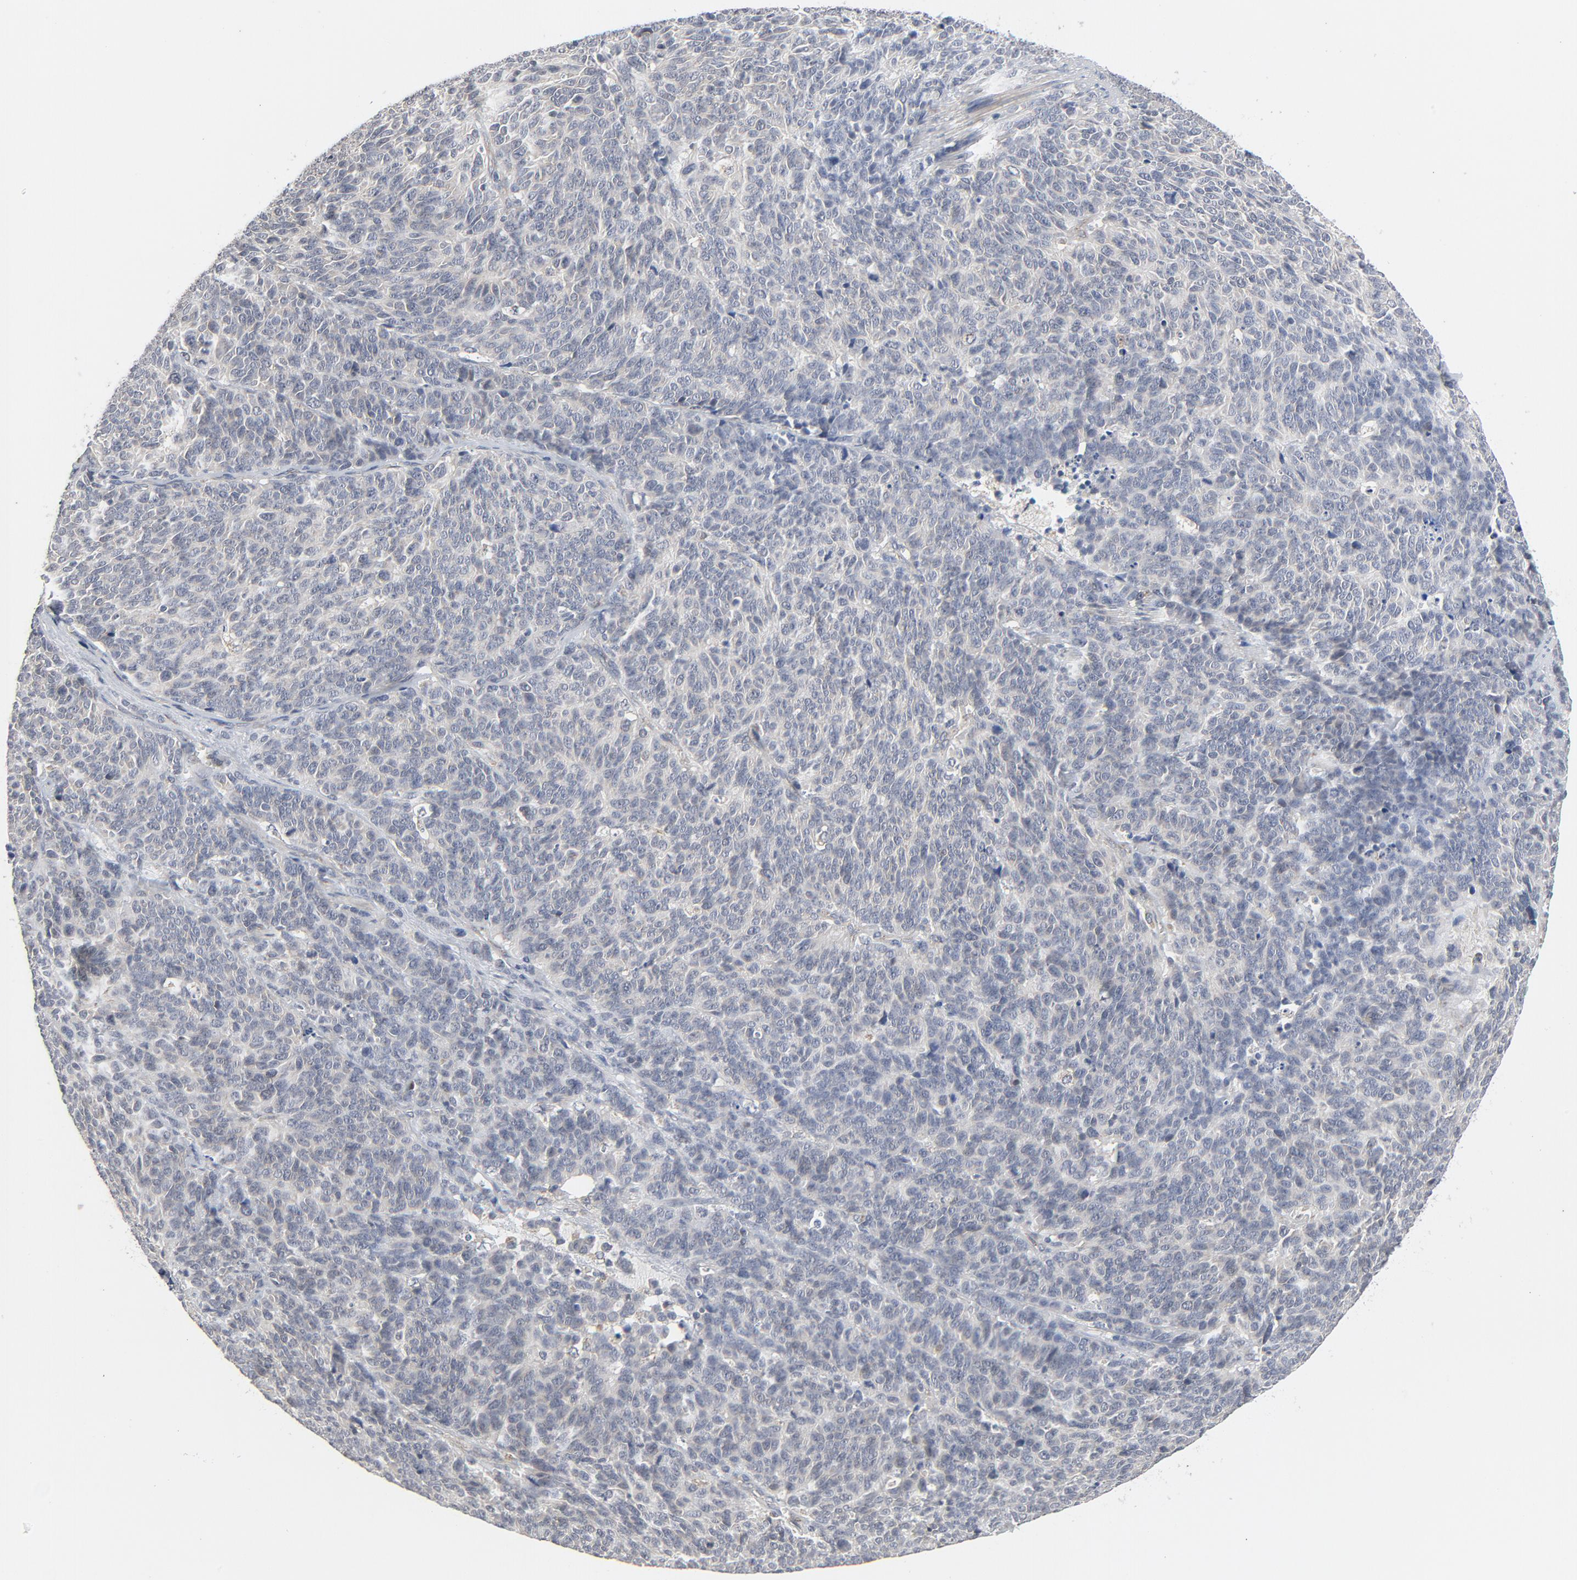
{"staining": {"intensity": "negative", "quantity": "none", "location": "none"}, "tissue": "lung cancer", "cell_type": "Tumor cells", "image_type": "cancer", "snomed": [{"axis": "morphology", "description": "Neoplasm, malignant, NOS"}, {"axis": "topography", "description": "Lung"}], "caption": "Lung cancer (neoplasm (malignant)) stained for a protein using IHC demonstrates no positivity tumor cells.", "gene": "C14orf119", "patient": {"sex": "female", "age": 58}}